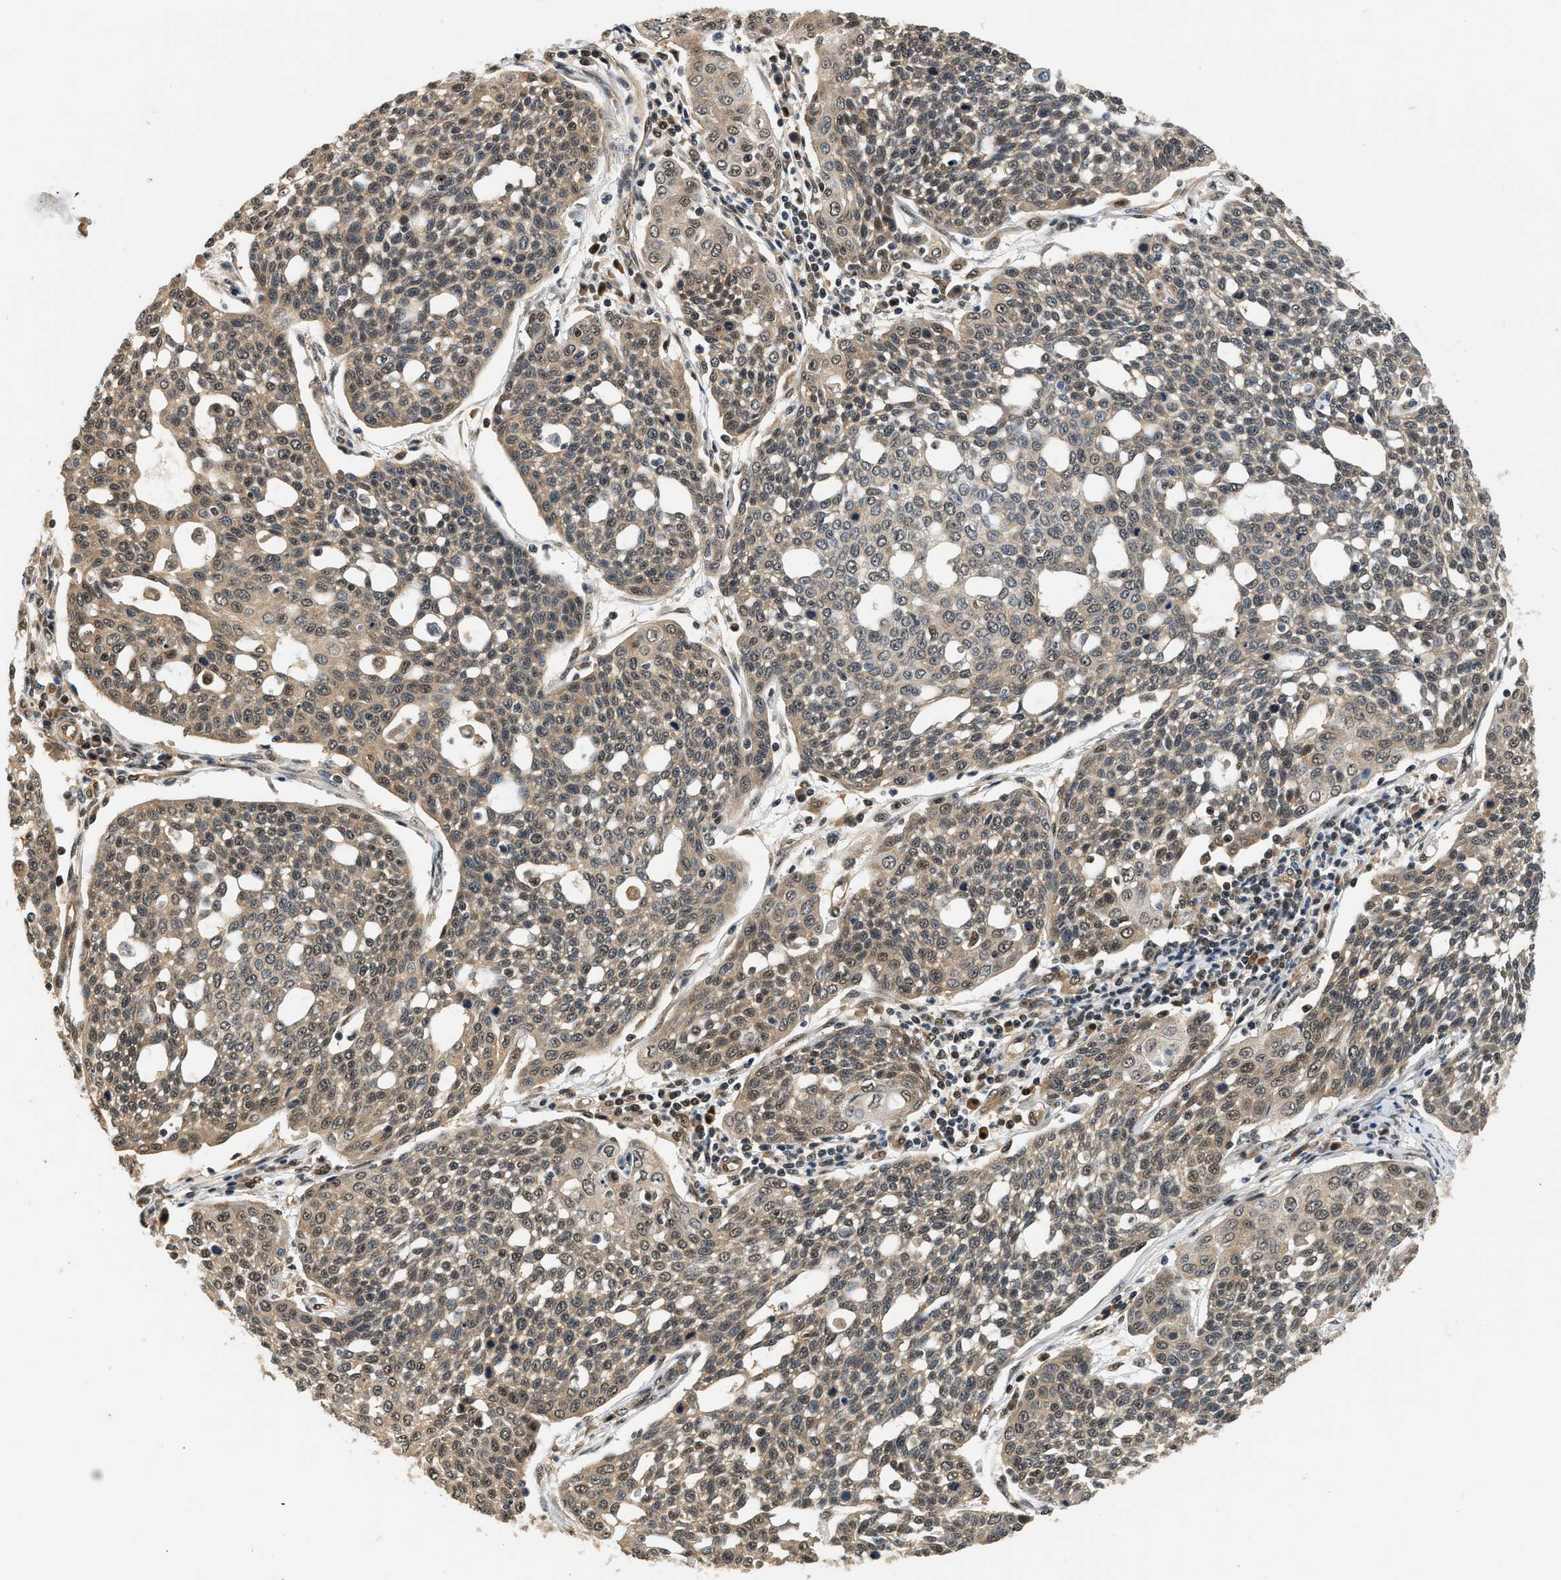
{"staining": {"intensity": "weak", "quantity": ">75%", "location": "cytoplasmic/membranous,nuclear"}, "tissue": "cervical cancer", "cell_type": "Tumor cells", "image_type": "cancer", "snomed": [{"axis": "morphology", "description": "Squamous cell carcinoma, NOS"}, {"axis": "topography", "description": "Cervix"}], "caption": "A brown stain shows weak cytoplasmic/membranous and nuclear expression of a protein in human cervical cancer (squamous cell carcinoma) tumor cells.", "gene": "PSMD3", "patient": {"sex": "female", "age": 34}}